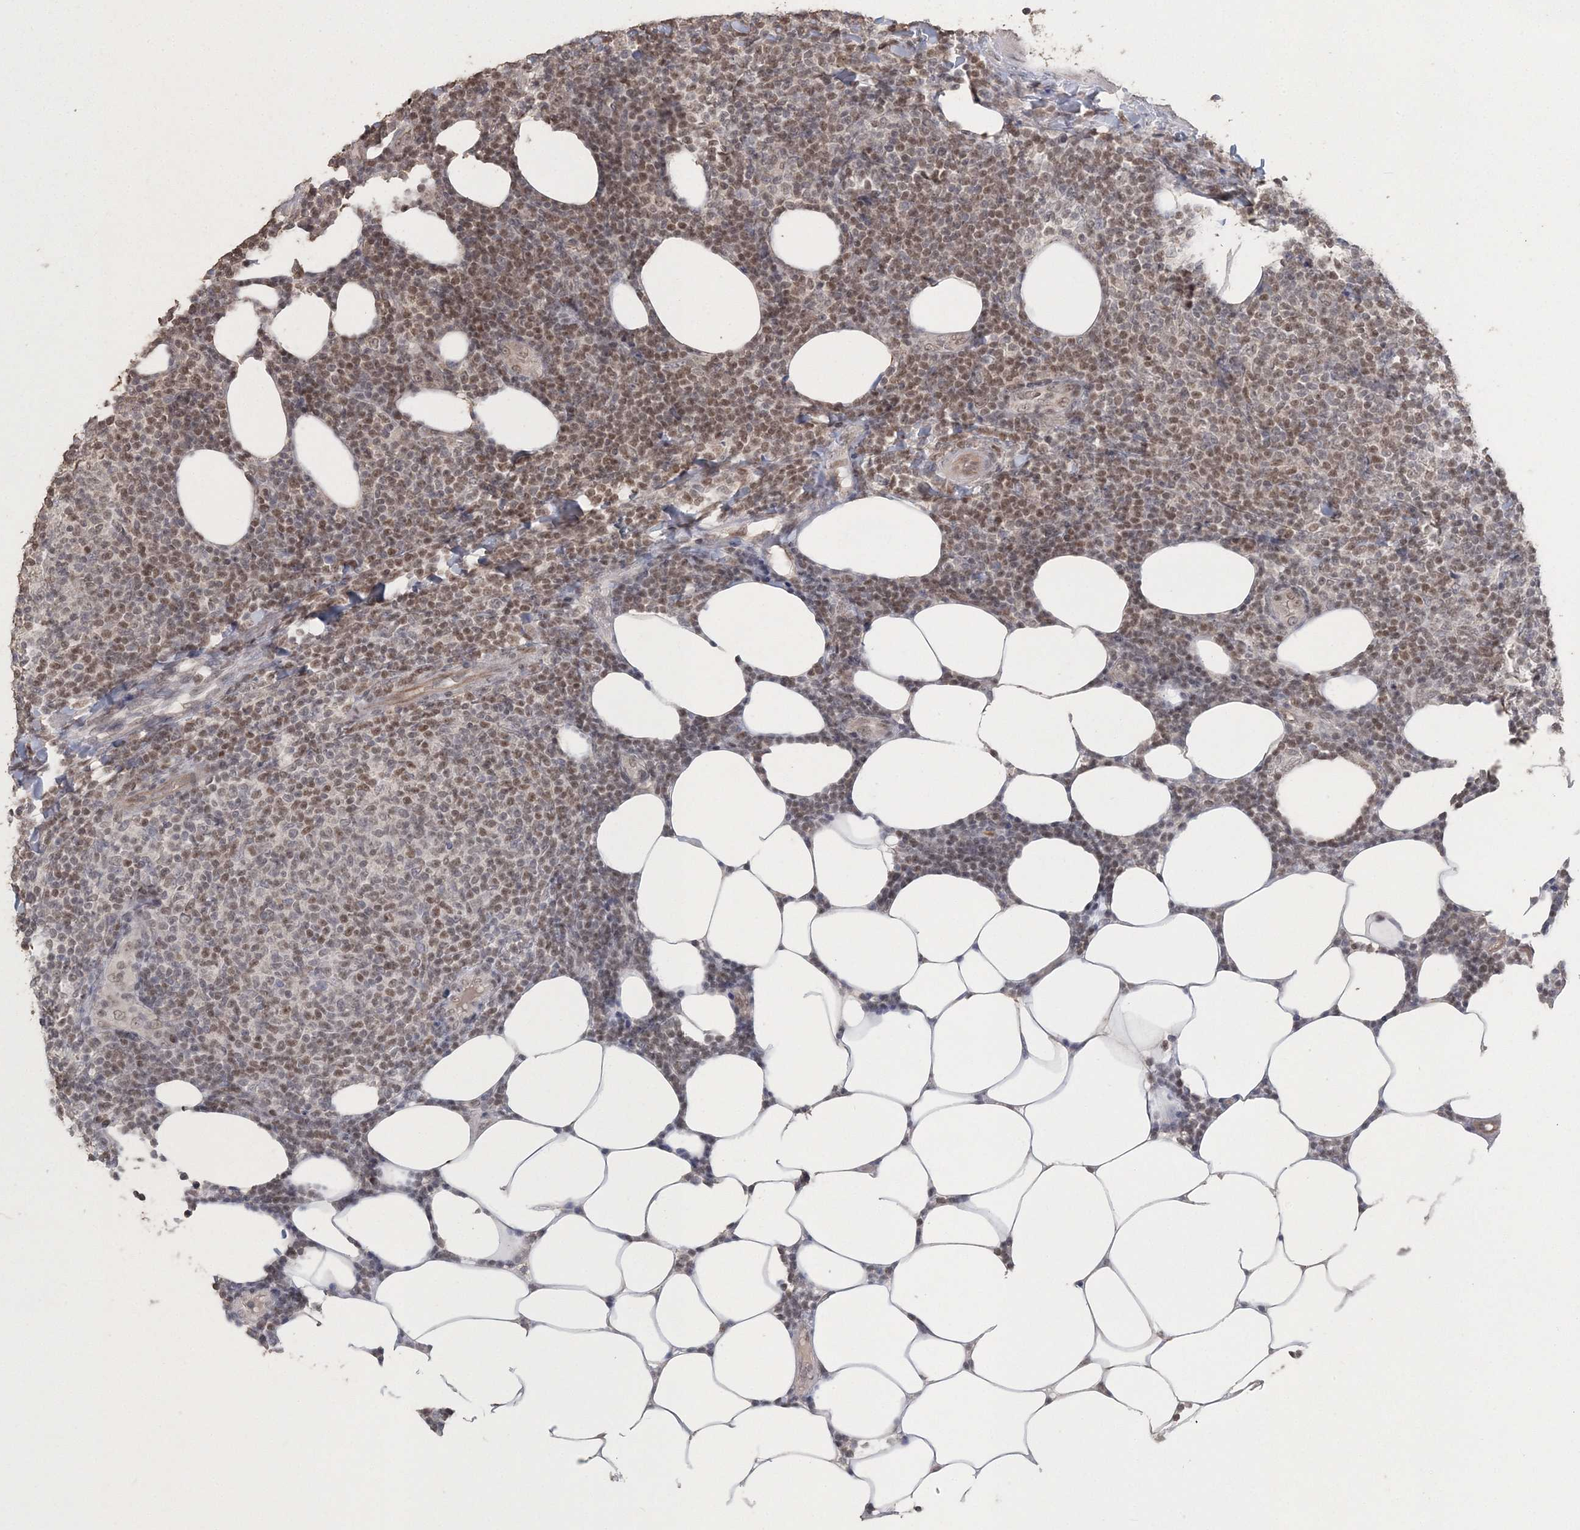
{"staining": {"intensity": "moderate", "quantity": "25%-75%", "location": "nuclear"}, "tissue": "lymphoma", "cell_type": "Tumor cells", "image_type": "cancer", "snomed": [{"axis": "morphology", "description": "Malignant lymphoma, non-Hodgkin's type, Low grade"}, {"axis": "topography", "description": "Lymph node"}], "caption": "Immunohistochemical staining of human lymphoma demonstrates medium levels of moderate nuclear positivity in about 25%-75% of tumor cells.", "gene": "UIMC1", "patient": {"sex": "male", "age": 66}}